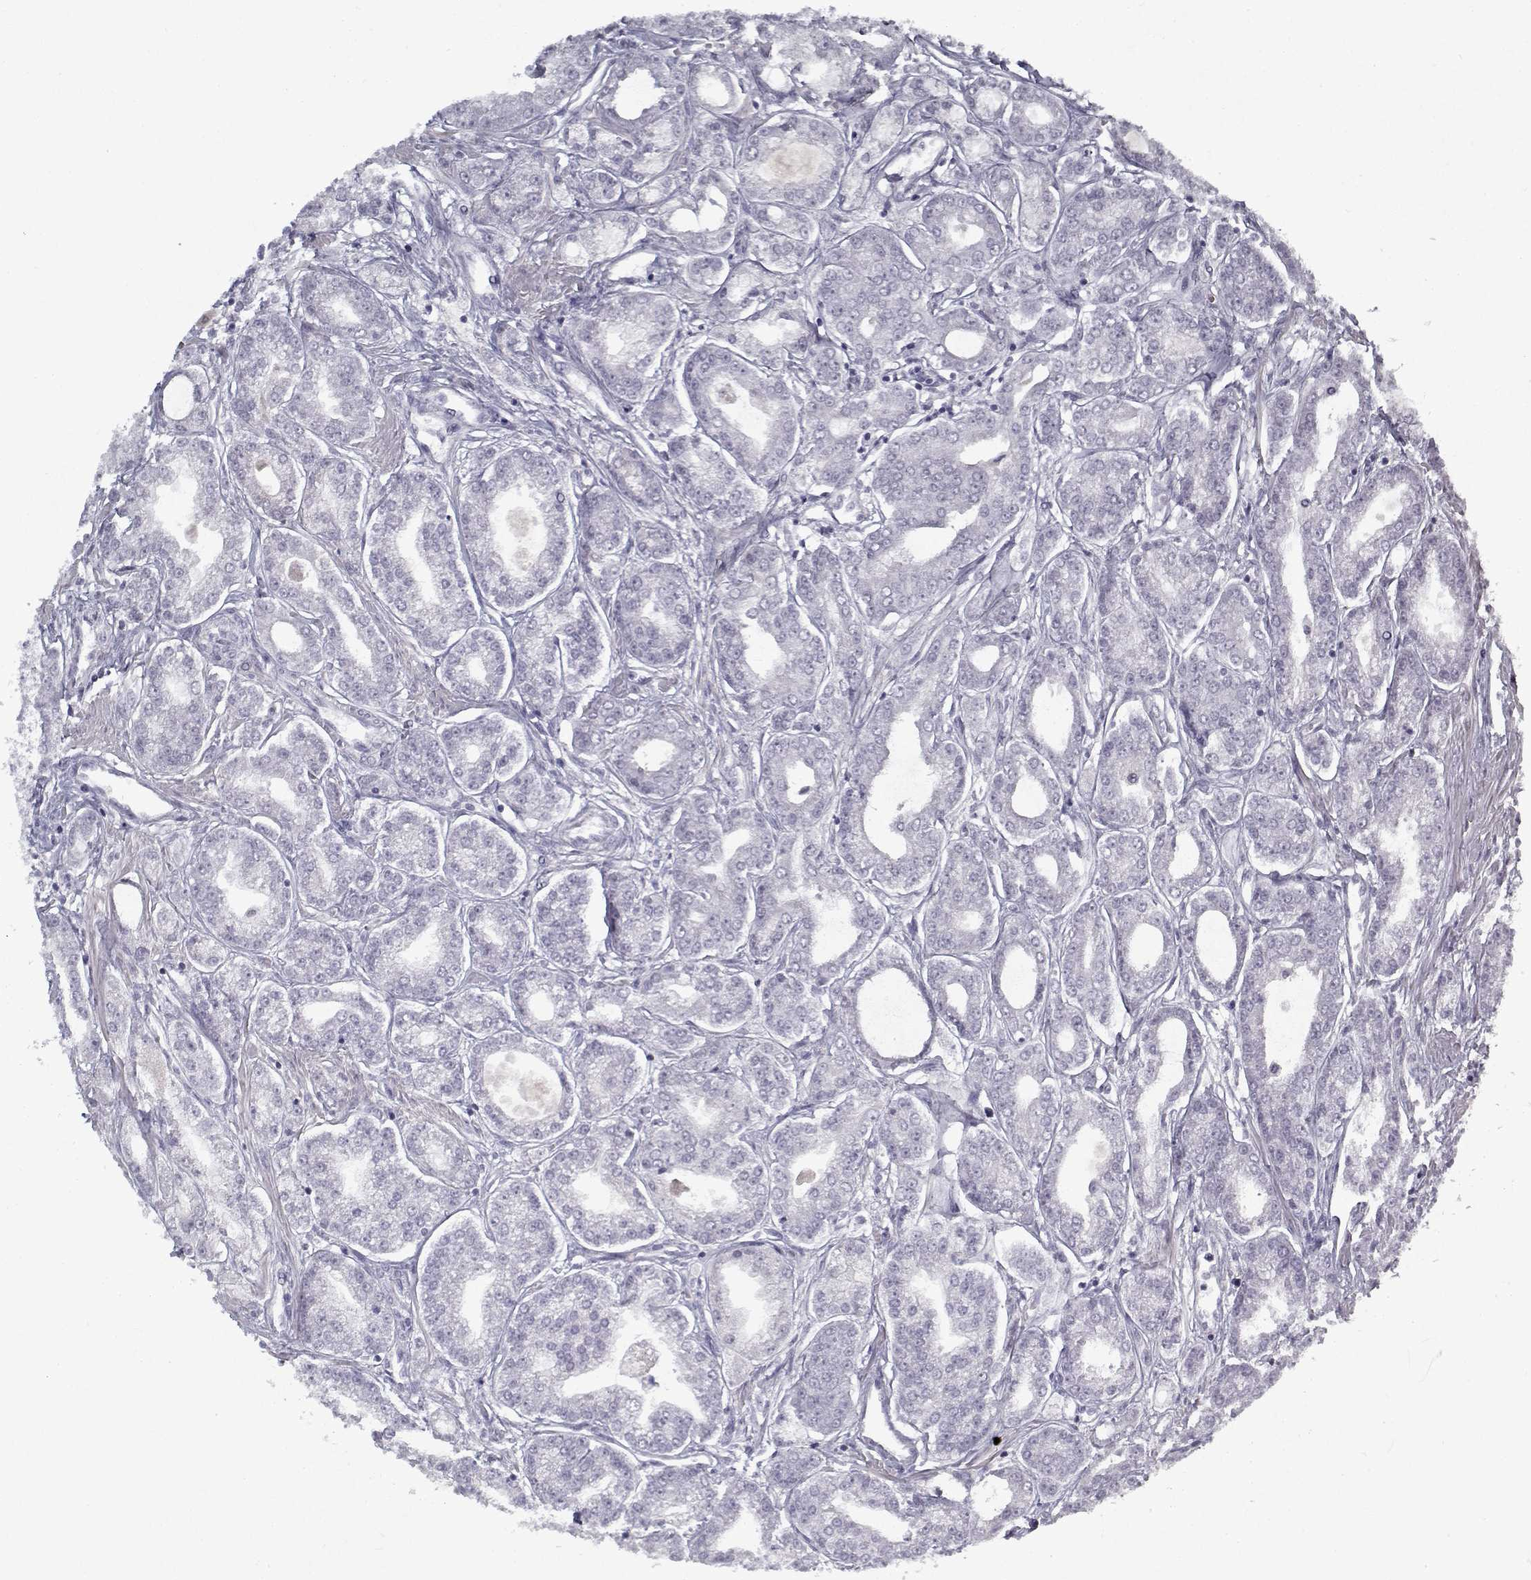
{"staining": {"intensity": "negative", "quantity": "none", "location": "none"}, "tissue": "prostate cancer", "cell_type": "Tumor cells", "image_type": "cancer", "snomed": [{"axis": "morphology", "description": "Adenocarcinoma, NOS"}, {"axis": "topography", "description": "Prostate"}], "caption": "The histopathology image exhibits no staining of tumor cells in prostate cancer.", "gene": "RNF32", "patient": {"sex": "male", "age": 71}}